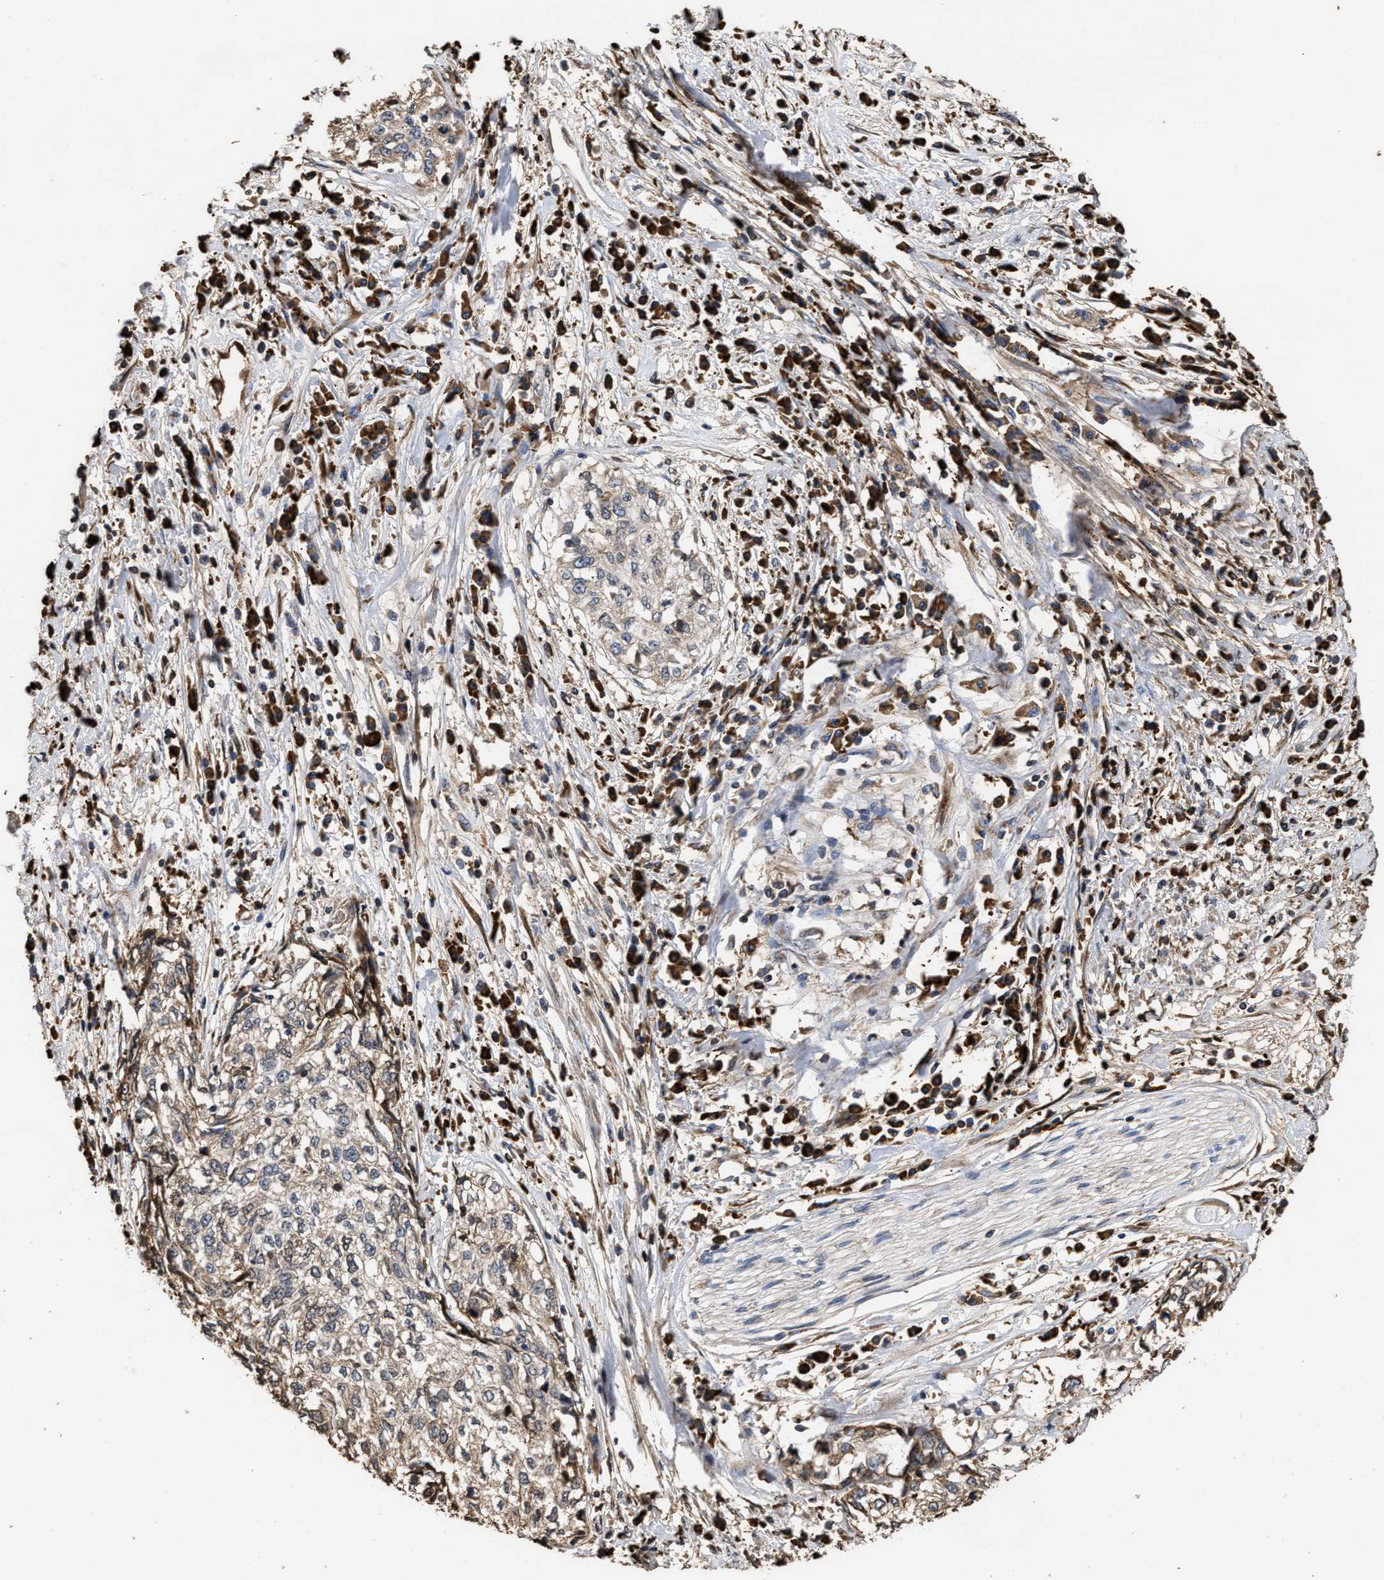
{"staining": {"intensity": "weak", "quantity": ">75%", "location": "cytoplasmic/membranous"}, "tissue": "cervical cancer", "cell_type": "Tumor cells", "image_type": "cancer", "snomed": [{"axis": "morphology", "description": "Squamous cell carcinoma, NOS"}, {"axis": "topography", "description": "Cervix"}], "caption": "The image demonstrates staining of squamous cell carcinoma (cervical), revealing weak cytoplasmic/membranous protein positivity (brown color) within tumor cells.", "gene": "GOSR1", "patient": {"sex": "female", "age": 57}}